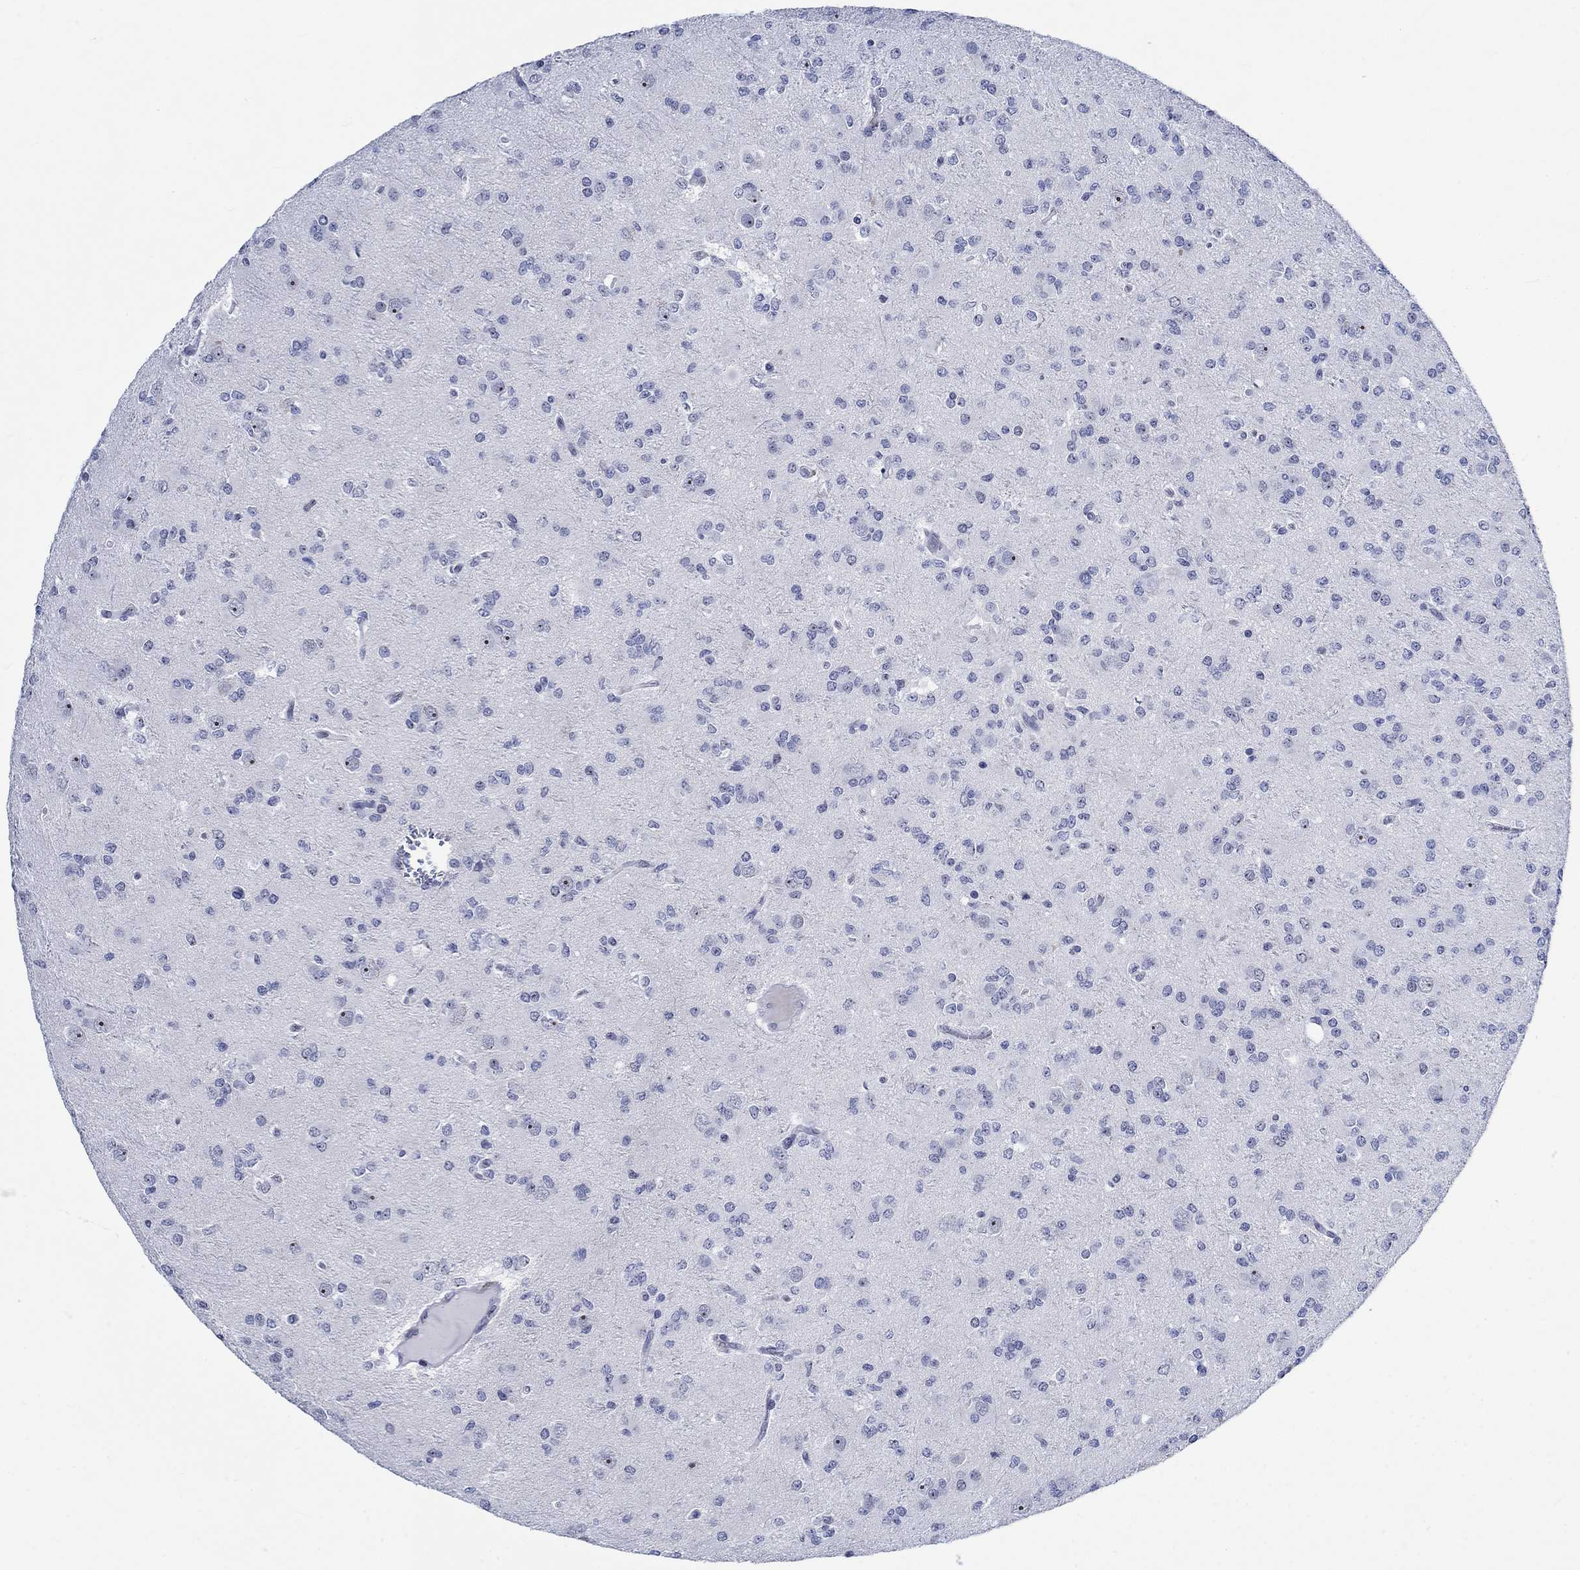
{"staining": {"intensity": "negative", "quantity": "none", "location": "none"}, "tissue": "glioma", "cell_type": "Tumor cells", "image_type": "cancer", "snomed": [{"axis": "morphology", "description": "Glioma, malignant, Low grade"}, {"axis": "topography", "description": "Brain"}], "caption": "The histopathology image shows no staining of tumor cells in glioma. Brightfield microscopy of immunohistochemistry stained with DAB (3,3'-diaminobenzidine) (brown) and hematoxylin (blue), captured at high magnification.", "gene": "ZNF446", "patient": {"sex": "male", "age": 27}}